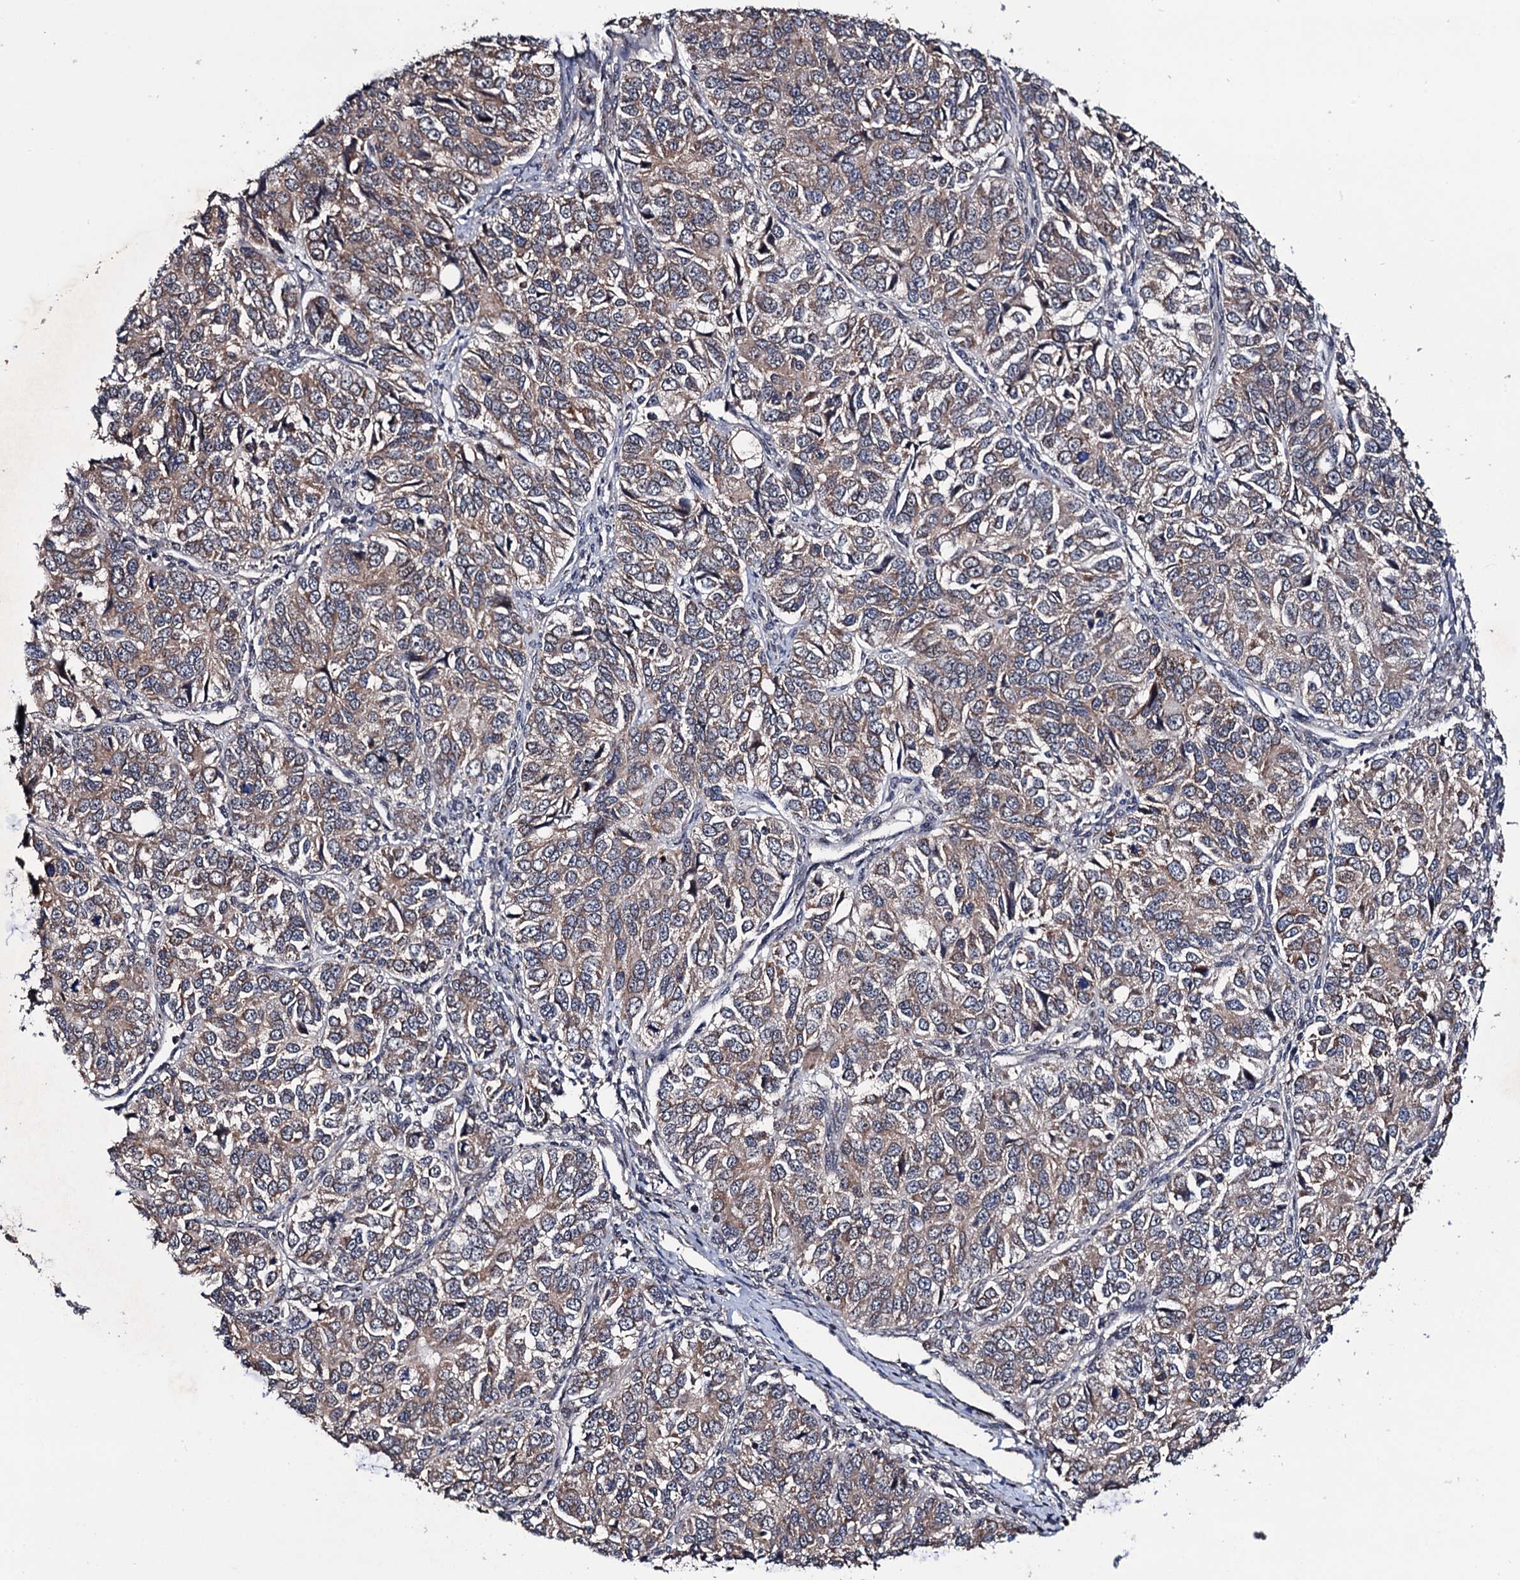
{"staining": {"intensity": "moderate", "quantity": "25%-75%", "location": "cytoplasmic/membranous"}, "tissue": "ovarian cancer", "cell_type": "Tumor cells", "image_type": "cancer", "snomed": [{"axis": "morphology", "description": "Carcinoma, endometroid"}, {"axis": "topography", "description": "Ovary"}], "caption": "DAB (3,3'-diaminobenzidine) immunohistochemical staining of ovarian cancer demonstrates moderate cytoplasmic/membranous protein staining in about 25%-75% of tumor cells. (DAB (3,3'-diaminobenzidine) IHC with brightfield microscopy, high magnification).", "gene": "NAA16", "patient": {"sex": "female", "age": 51}}